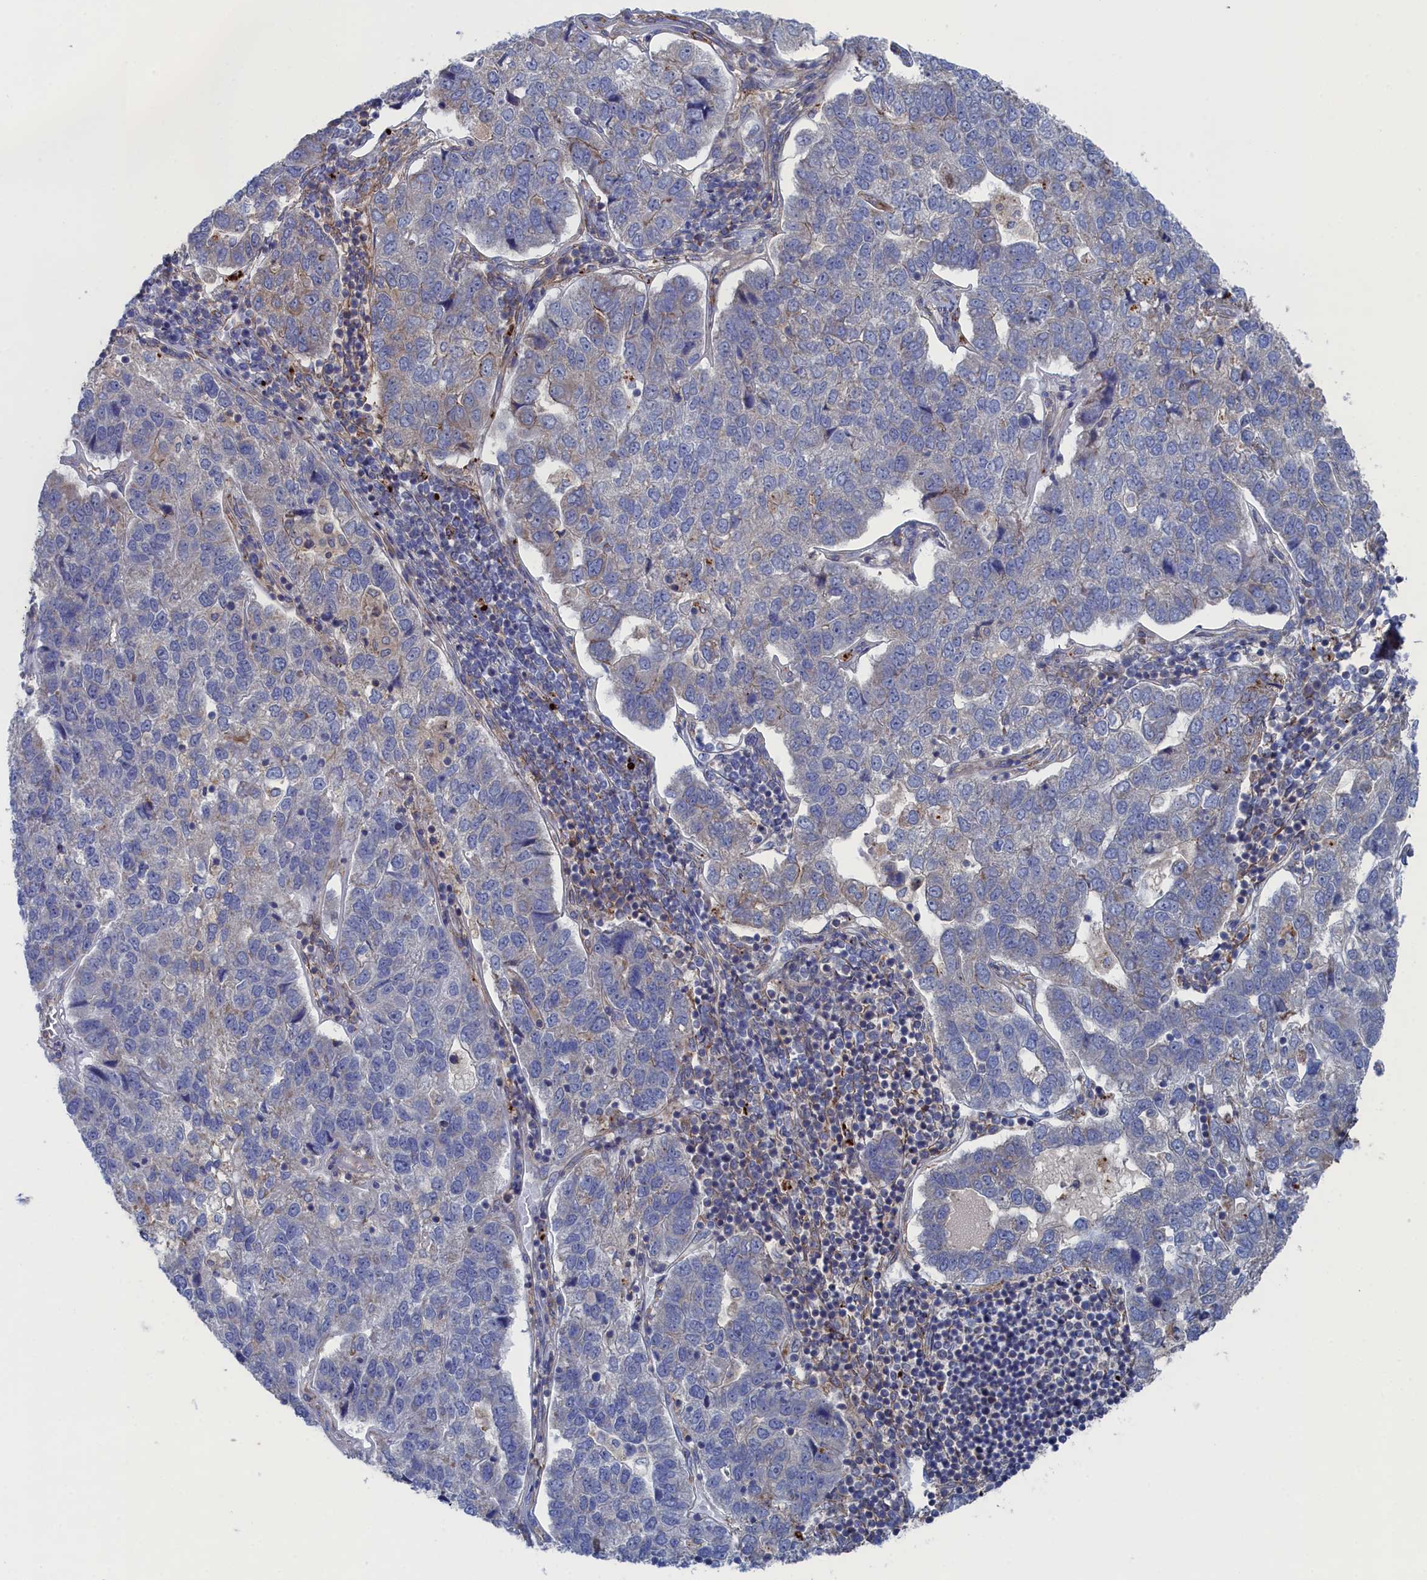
{"staining": {"intensity": "negative", "quantity": "none", "location": "none"}, "tissue": "pancreatic cancer", "cell_type": "Tumor cells", "image_type": "cancer", "snomed": [{"axis": "morphology", "description": "Adenocarcinoma, NOS"}, {"axis": "topography", "description": "Pancreas"}], "caption": "There is no significant staining in tumor cells of pancreatic cancer (adenocarcinoma).", "gene": "FILIP1L", "patient": {"sex": "female", "age": 61}}